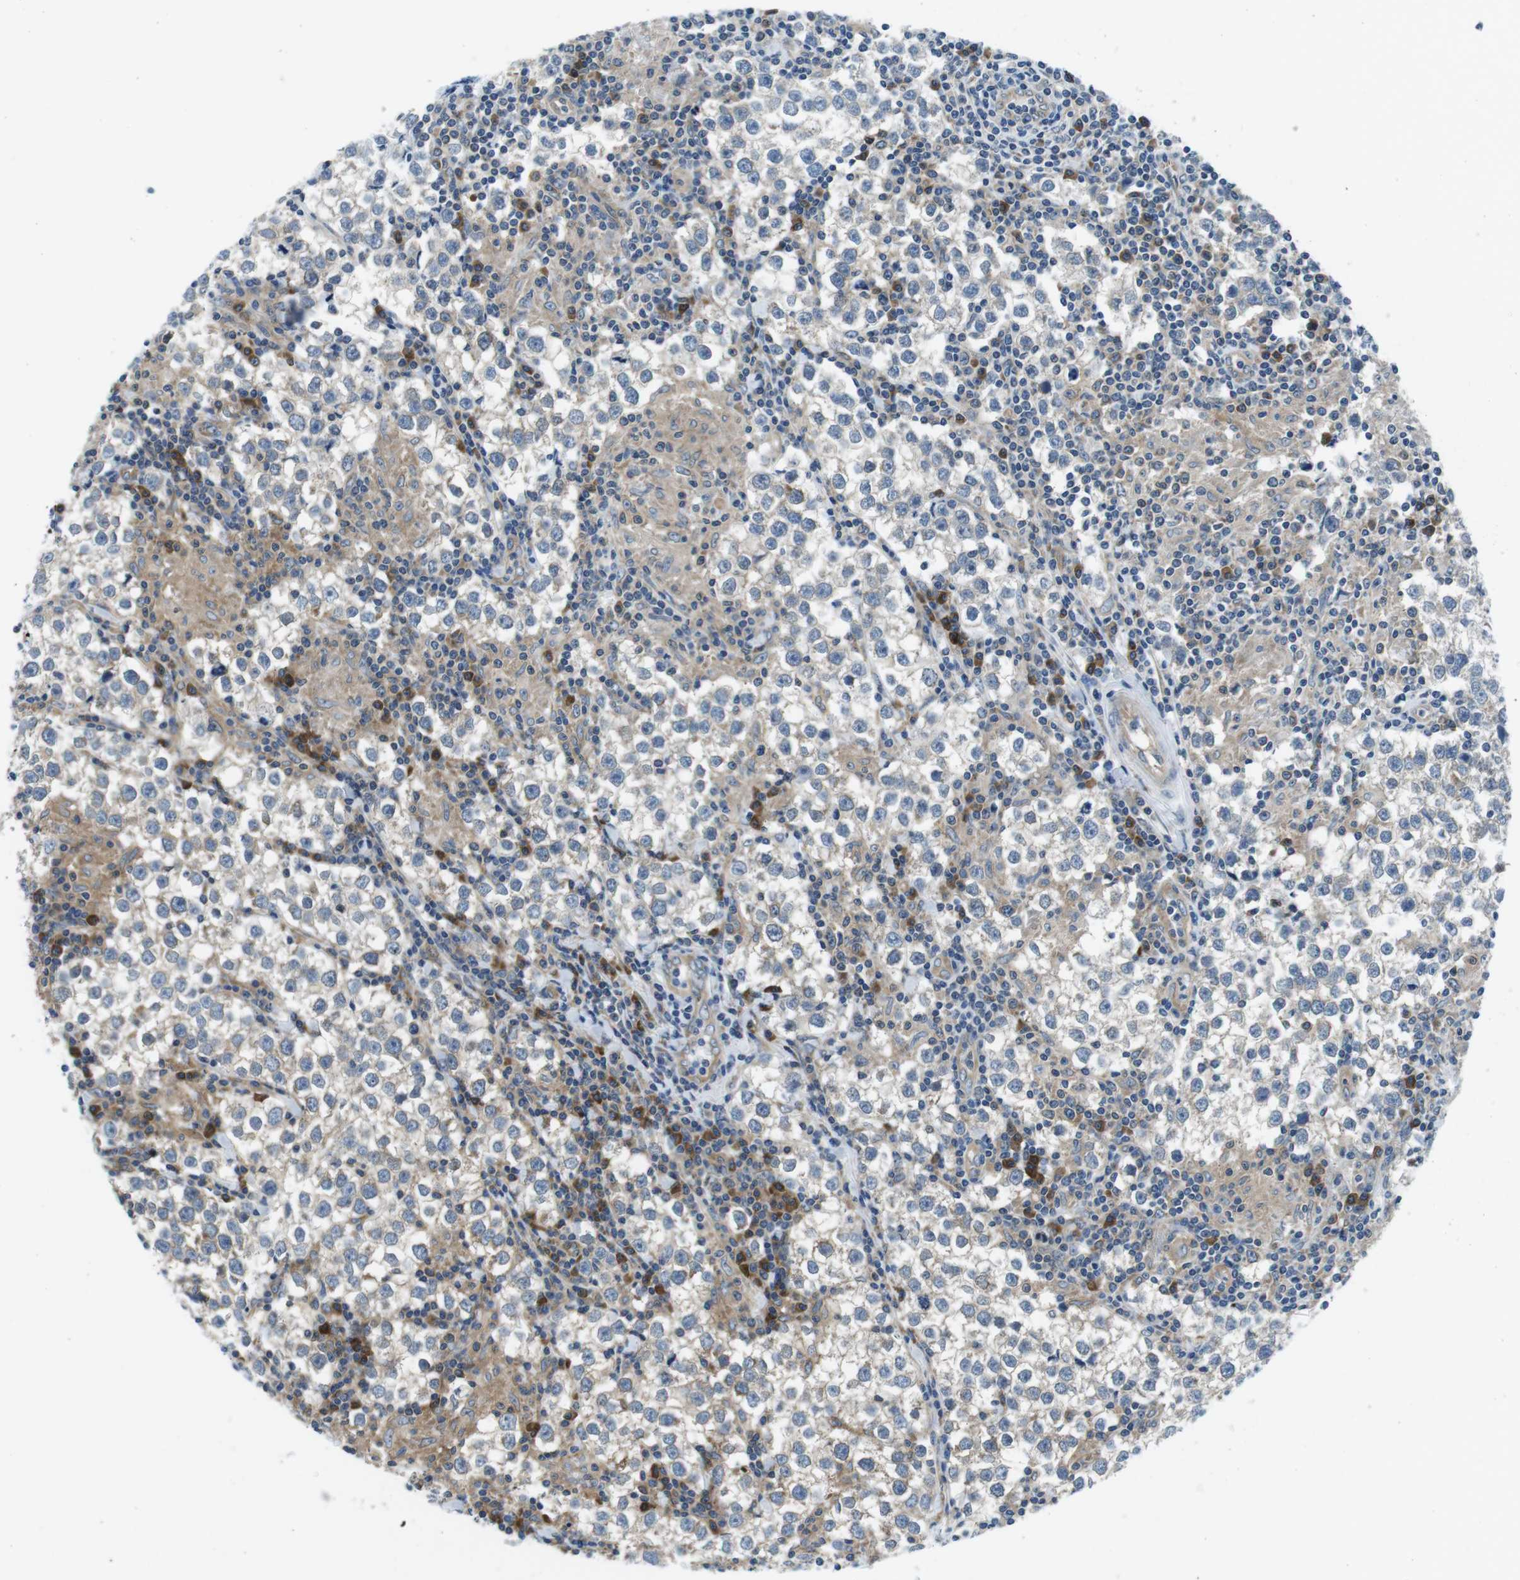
{"staining": {"intensity": "moderate", "quantity": "<25%", "location": "cytoplasmic/membranous"}, "tissue": "testis cancer", "cell_type": "Tumor cells", "image_type": "cancer", "snomed": [{"axis": "morphology", "description": "Seminoma, NOS"}, {"axis": "morphology", "description": "Carcinoma, Embryonal, NOS"}, {"axis": "topography", "description": "Testis"}], "caption": "Immunohistochemistry (IHC) image of testis cancer (seminoma) stained for a protein (brown), which displays low levels of moderate cytoplasmic/membranous positivity in approximately <25% of tumor cells.", "gene": "EIF2B5", "patient": {"sex": "male", "age": 36}}